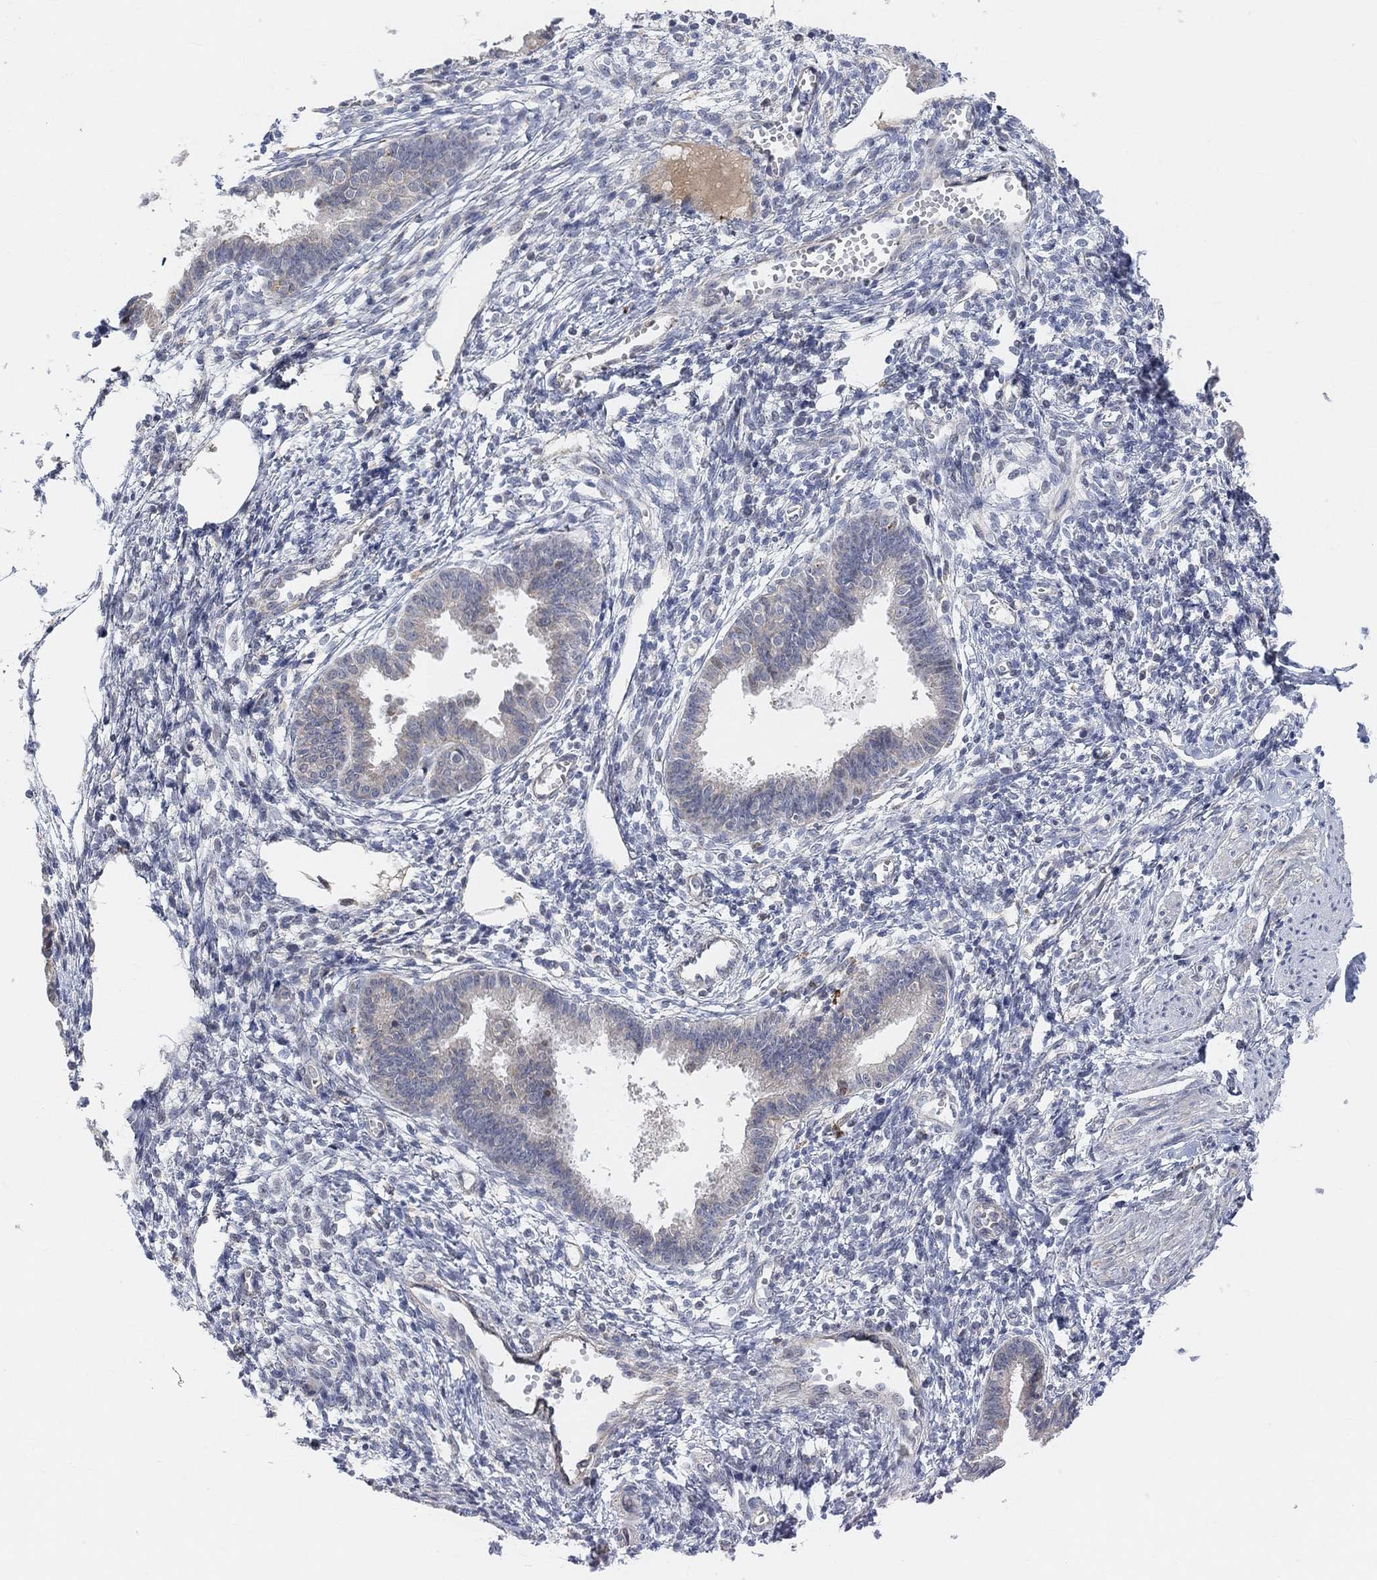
{"staining": {"intensity": "negative", "quantity": "none", "location": "none"}, "tissue": "endometrium", "cell_type": "Cells in endometrial stroma", "image_type": "normal", "snomed": [{"axis": "morphology", "description": "Normal tissue, NOS"}, {"axis": "topography", "description": "Cervix"}, {"axis": "topography", "description": "Endometrium"}], "caption": "Immunohistochemistry photomicrograph of normal endometrium stained for a protein (brown), which shows no expression in cells in endometrial stroma. Nuclei are stained in blue.", "gene": "HCRTR1", "patient": {"sex": "female", "age": 37}}